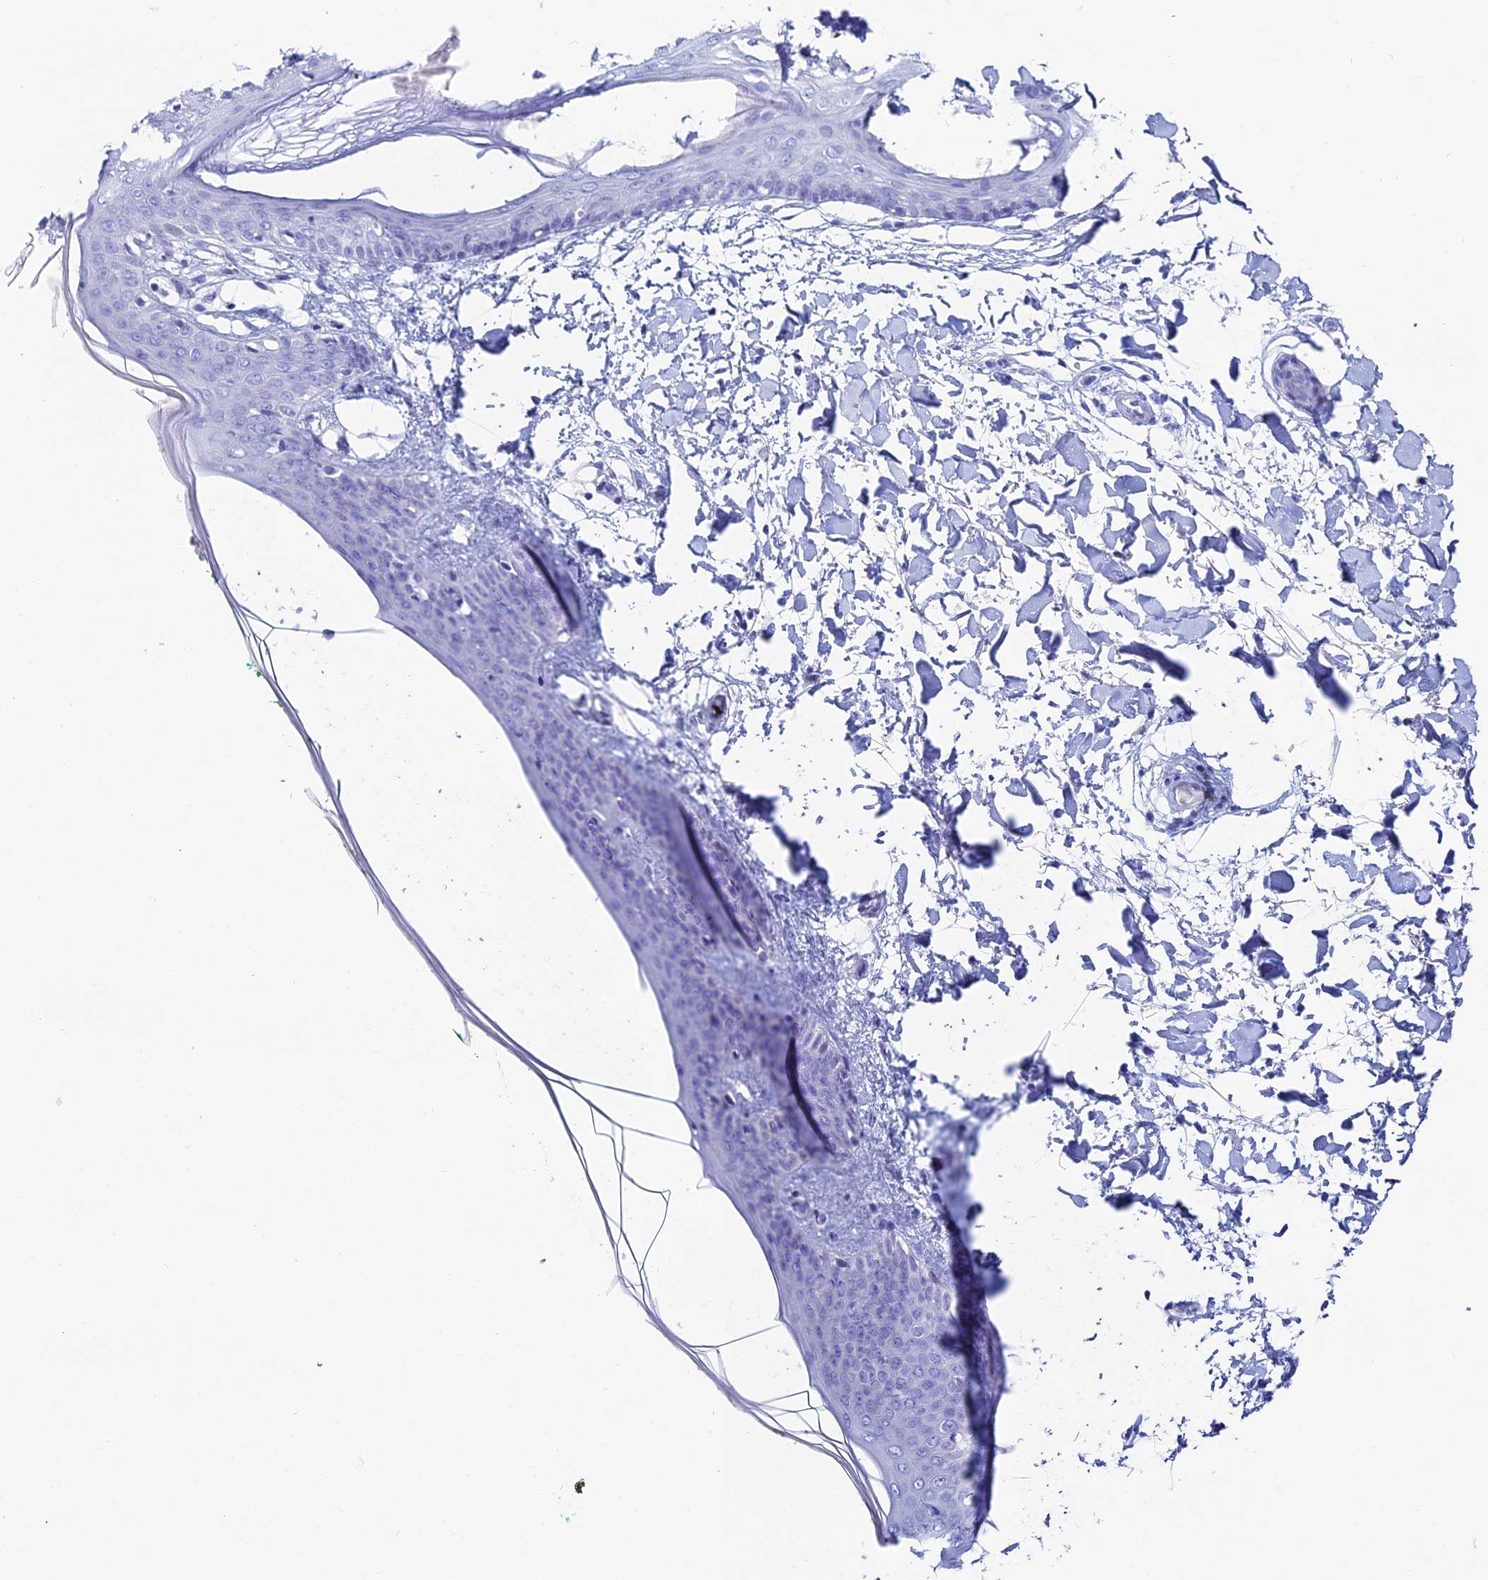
{"staining": {"intensity": "negative", "quantity": "none", "location": "none"}, "tissue": "skin", "cell_type": "Fibroblasts", "image_type": "normal", "snomed": [{"axis": "morphology", "description": "Normal tissue, NOS"}, {"axis": "topography", "description": "Skin"}], "caption": "Unremarkable skin was stained to show a protein in brown. There is no significant expression in fibroblasts.", "gene": "OCM2", "patient": {"sex": "female", "age": 34}}